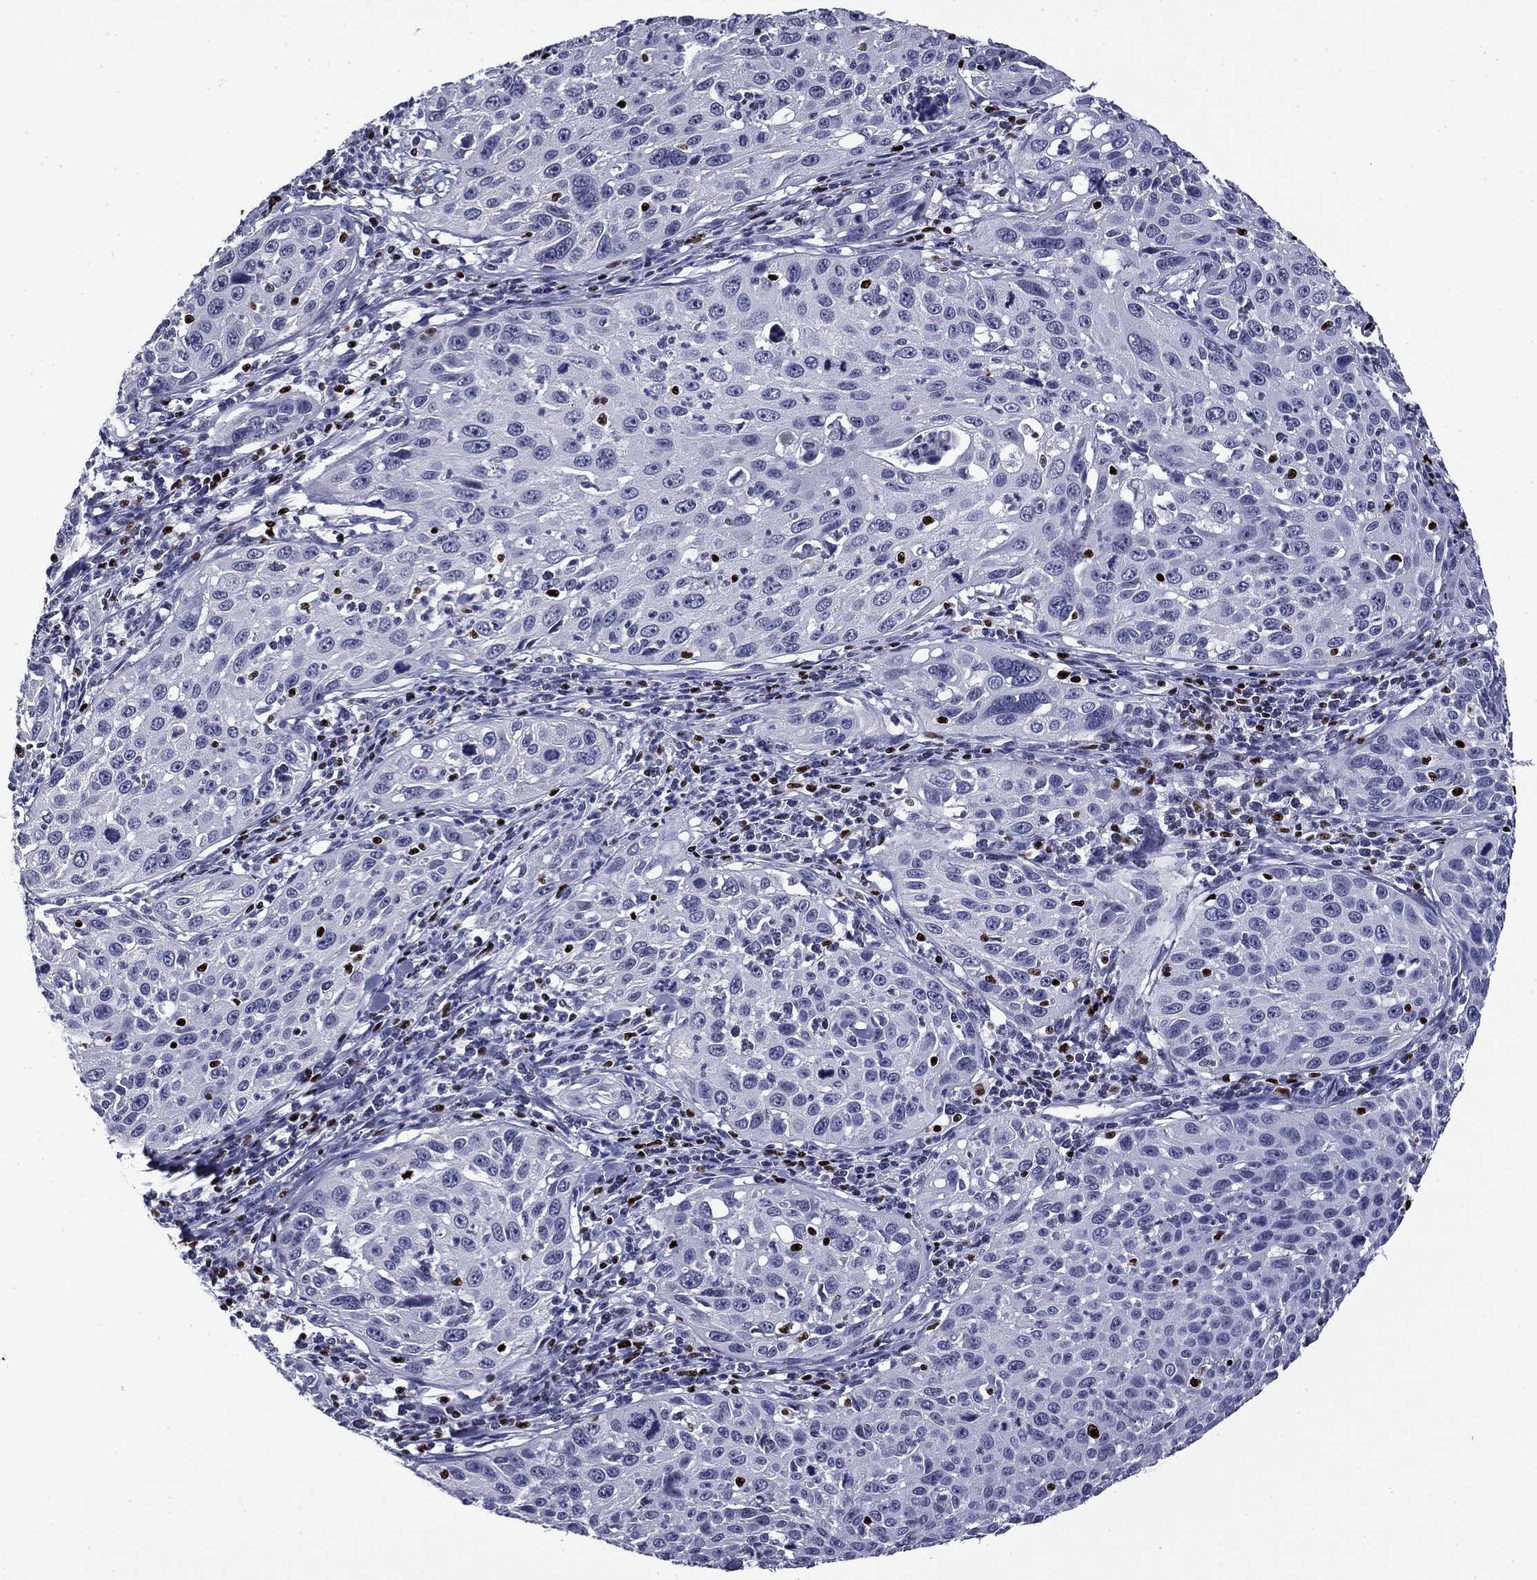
{"staining": {"intensity": "negative", "quantity": "none", "location": "none"}, "tissue": "cervical cancer", "cell_type": "Tumor cells", "image_type": "cancer", "snomed": [{"axis": "morphology", "description": "Squamous cell carcinoma, NOS"}, {"axis": "topography", "description": "Cervix"}], "caption": "Immunohistochemistry histopathology image of neoplastic tissue: cervical cancer (squamous cell carcinoma) stained with DAB (3,3'-diaminobenzidine) displays no significant protein staining in tumor cells.", "gene": "IKZF3", "patient": {"sex": "female", "age": 26}}